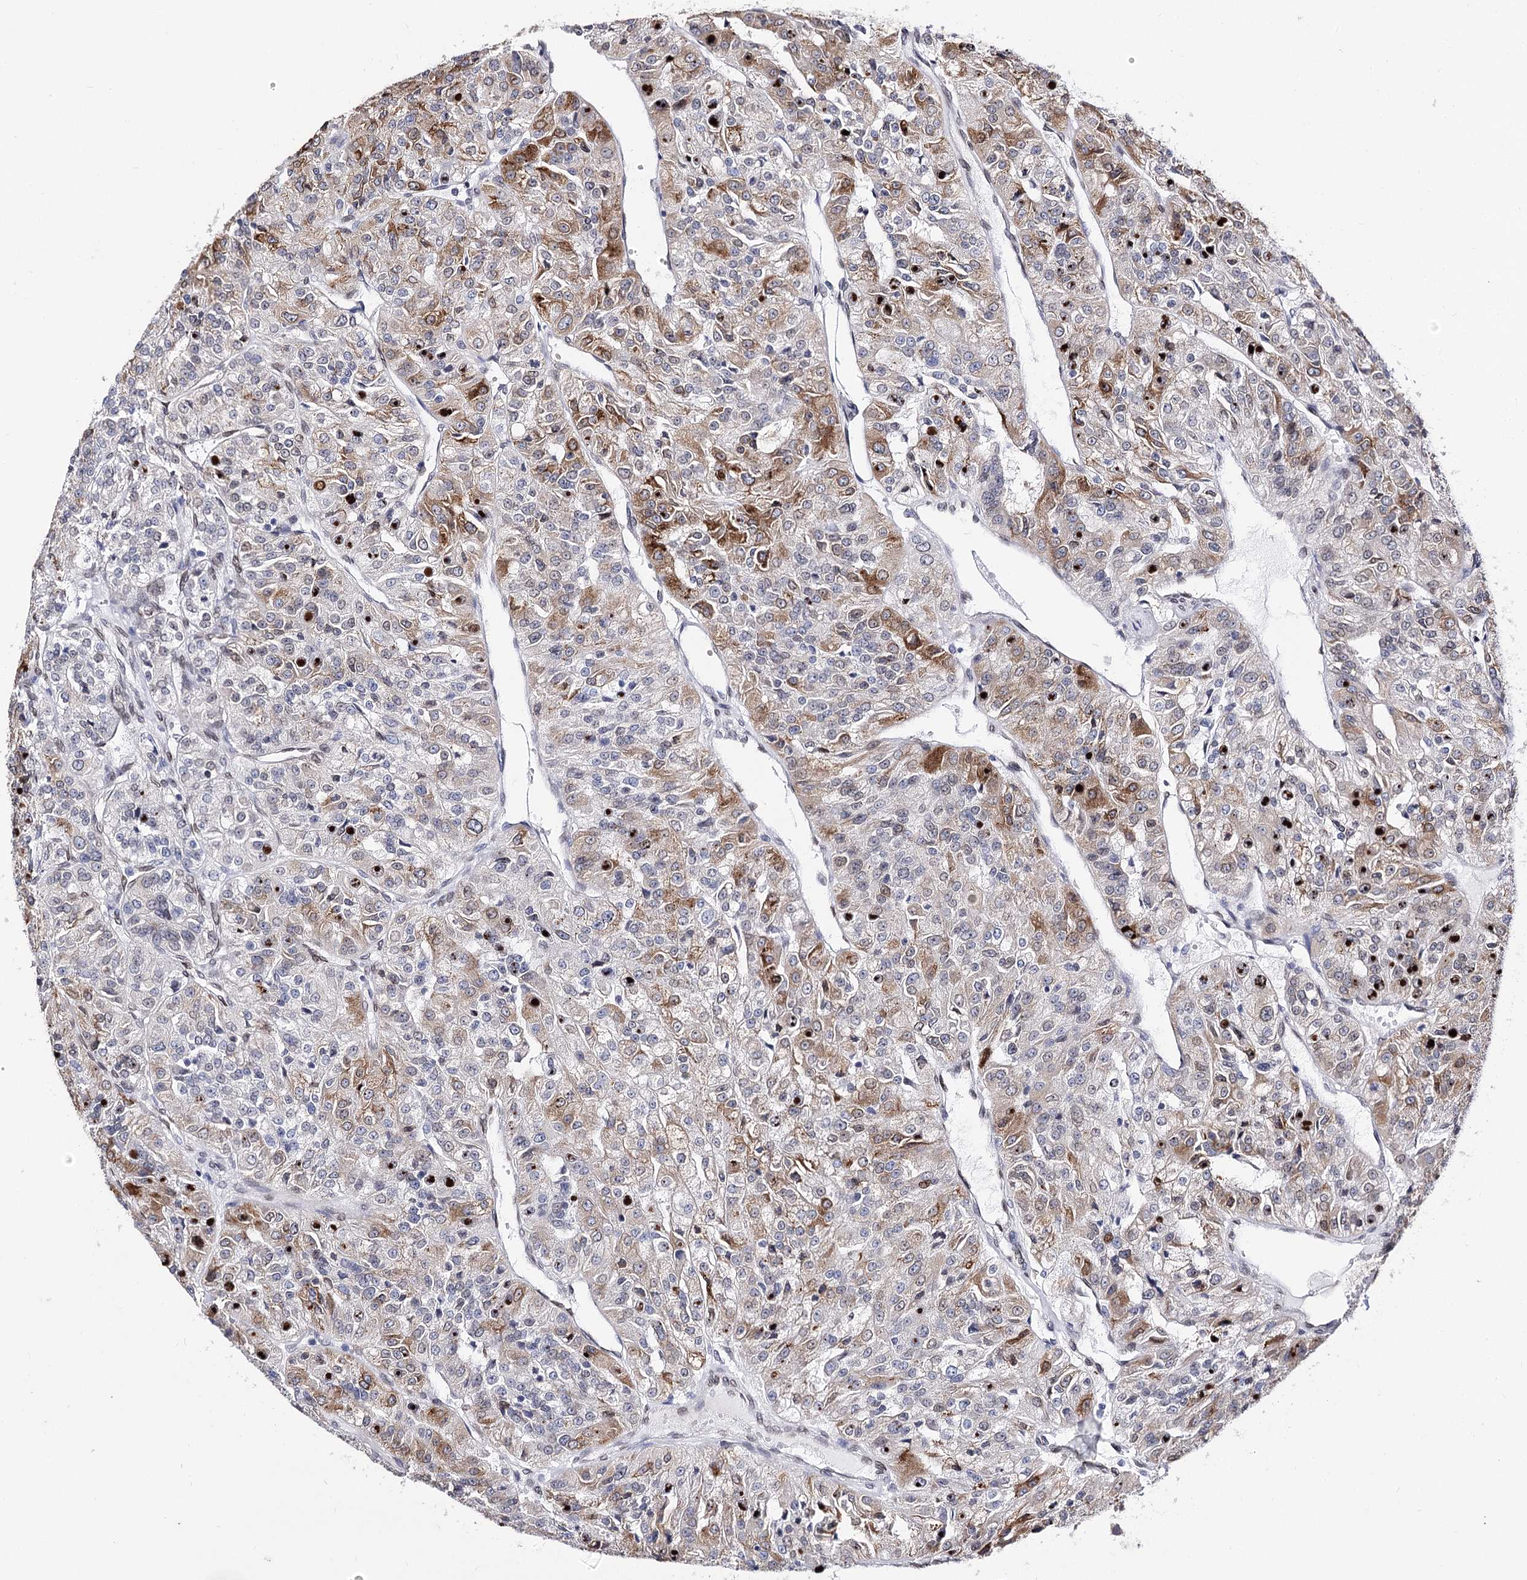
{"staining": {"intensity": "moderate", "quantity": "25%-75%", "location": "cytoplasmic/membranous"}, "tissue": "renal cancer", "cell_type": "Tumor cells", "image_type": "cancer", "snomed": [{"axis": "morphology", "description": "Adenocarcinoma, NOS"}, {"axis": "topography", "description": "Kidney"}], "caption": "Approximately 25%-75% of tumor cells in human renal adenocarcinoma demonstrate moderate cytoplasmic/membranous protein staining as visualized by brown immunohistochemical staining.", "gene": "TMEM201", "patient": {"sex": "female", "age": 63}}